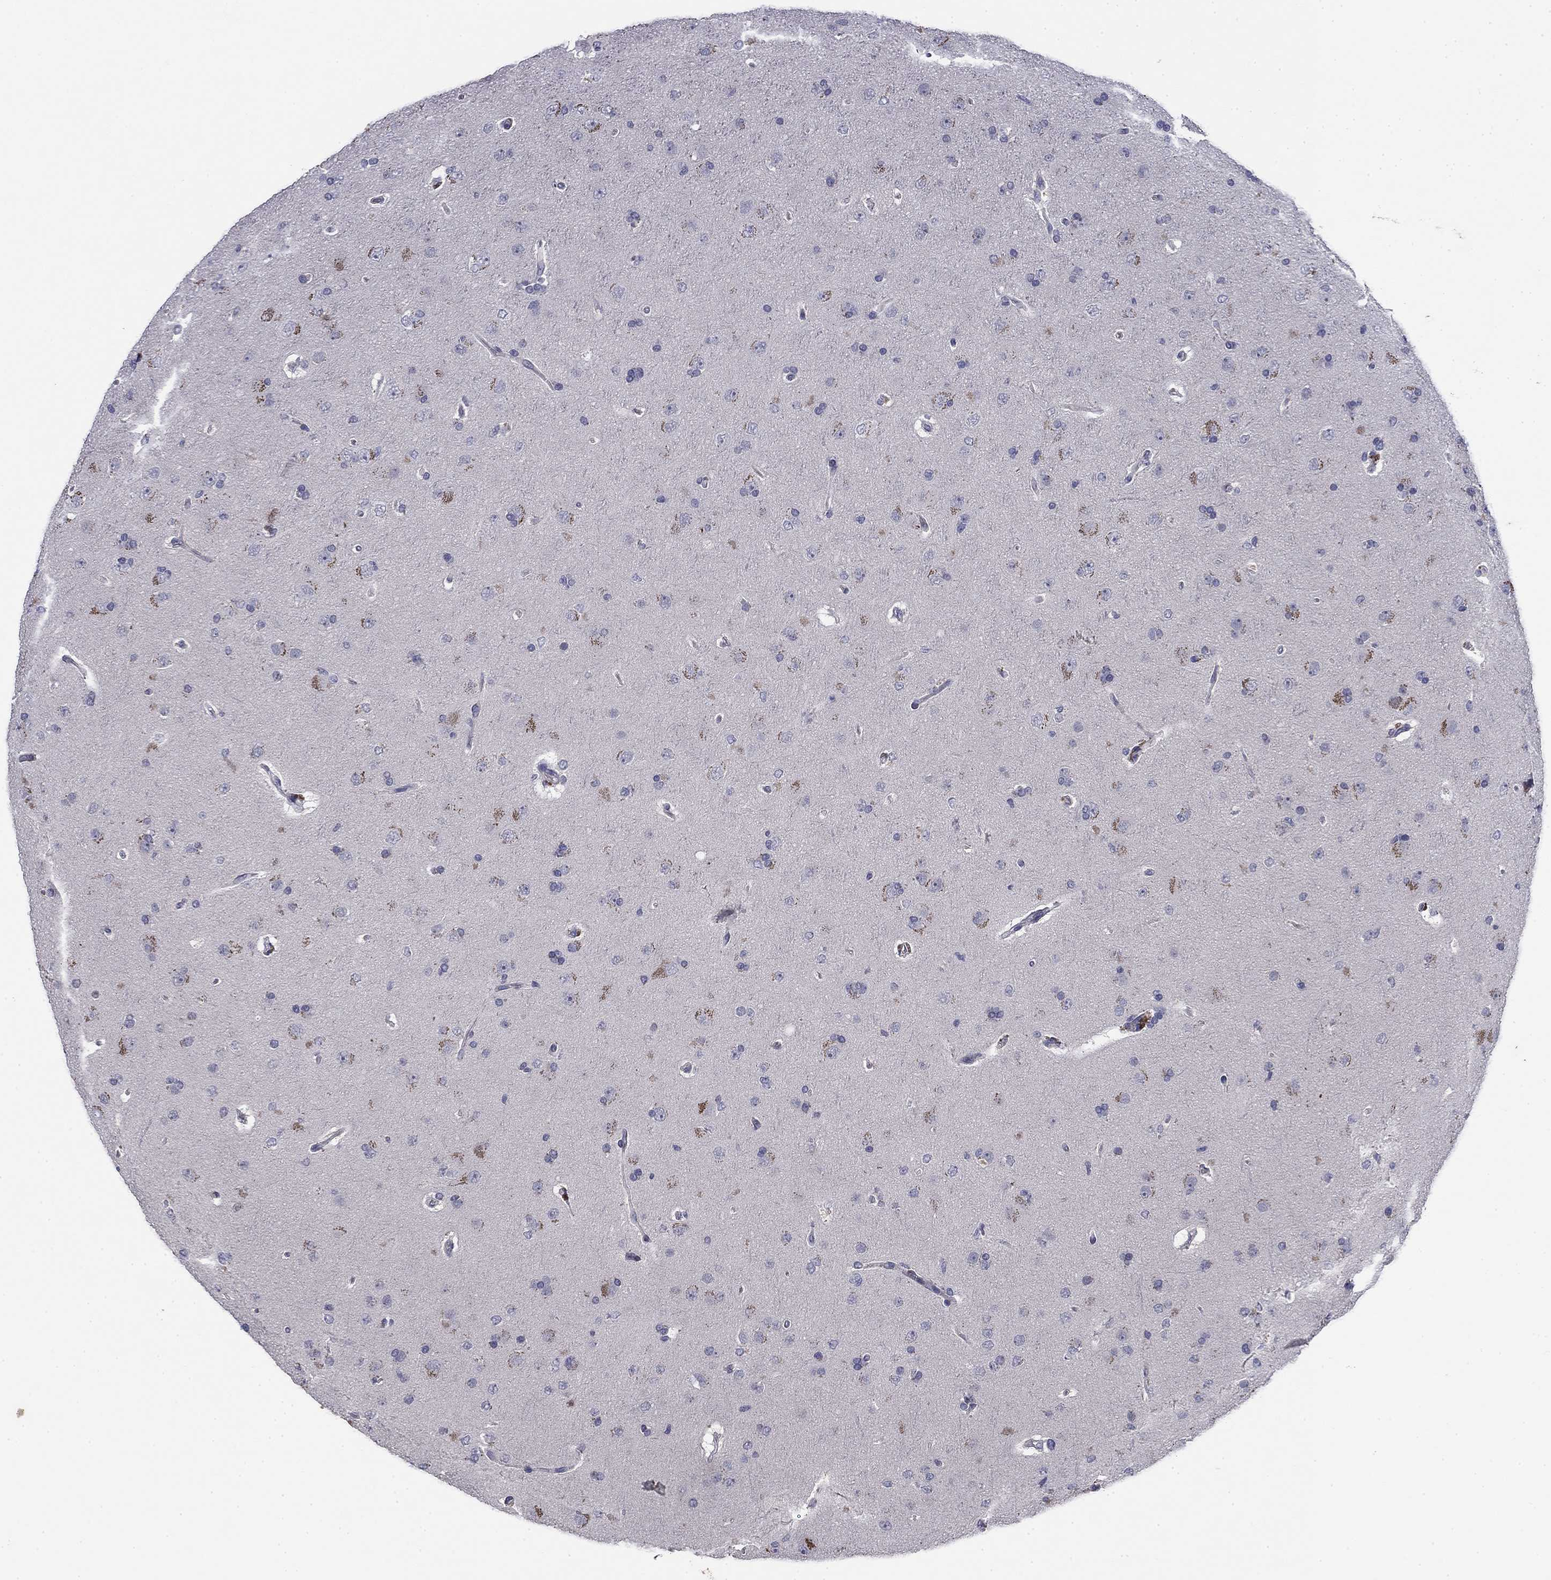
{"staining": {"intensity": "negative", "quantity": "none", "location": "none"}, "tissue": "glioma", "cell_type": "Tumor cells", "image_type": "cancer", "snomed": [{"axis": "morphology", "description": "Glioma, malignant, NOS"}, {"axis": "topography", "description": "Cerebral cortex"}], "caption": "The immunohistochemistry (IHC) micrograph has no significant expression in tumor cells of malignant glioma tissue.", "gene": "COL2A1", "patient": {"sex": "male", "age": 58}}